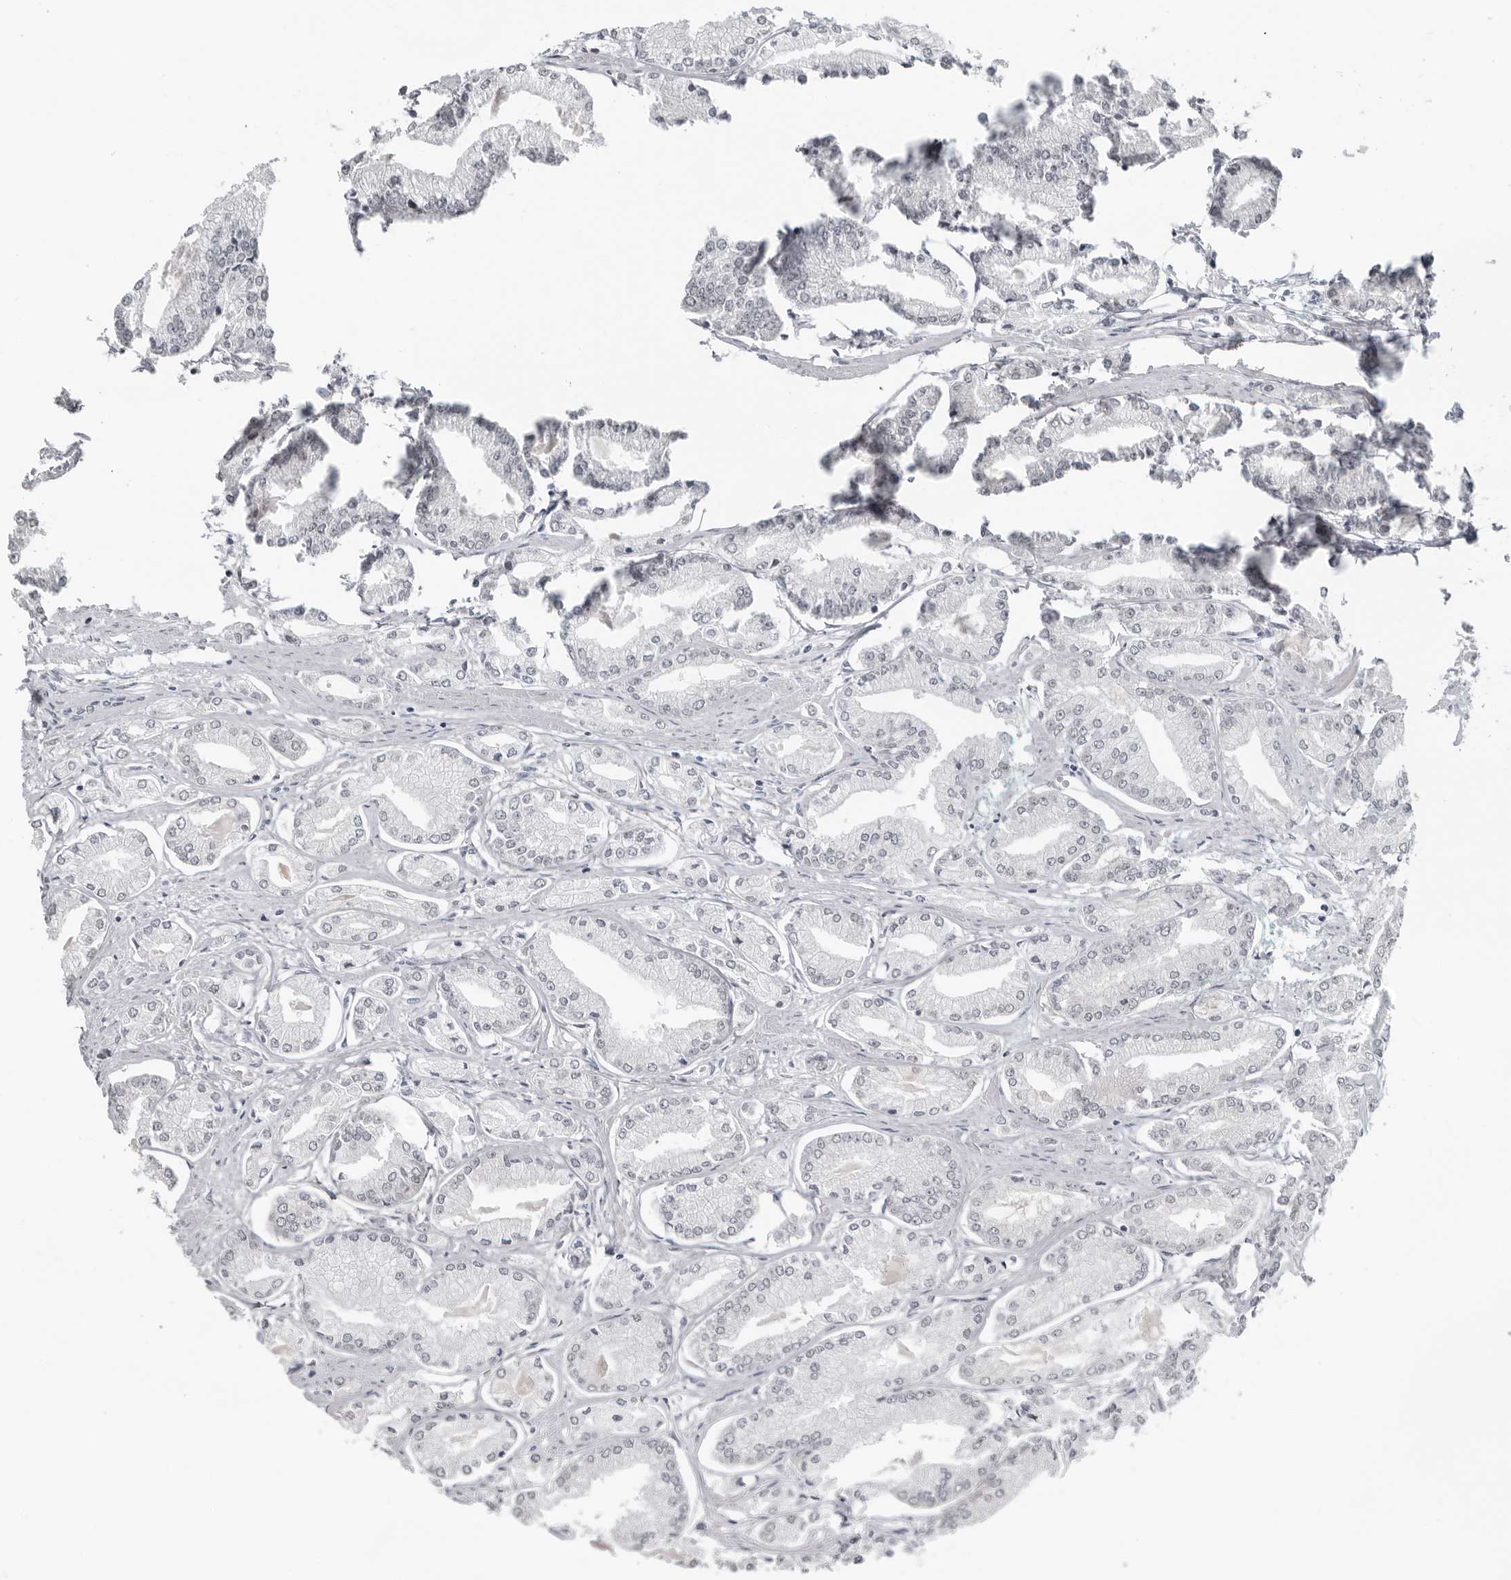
{"staining": {"intensity": "negative", "quantity": "none", "location": "none"}, "tissue": "prostate cancer", "cell_type": "Tumor cells", "image_type": "cancer", "snomed": [{"axis": "morphology", "description": "Adenocarcinoma, Low grade"}, {"axis": "topography", "description": "Prostate"}], "caption": "Immunohistochemistry (IHC) histopathology image of neoplastic tissue: prostate cancer stained with DAB reveals no significant protein staining in tumor cells.", "gene": "PPP1R42", "patient": {"sex": "male", "age": 52}}